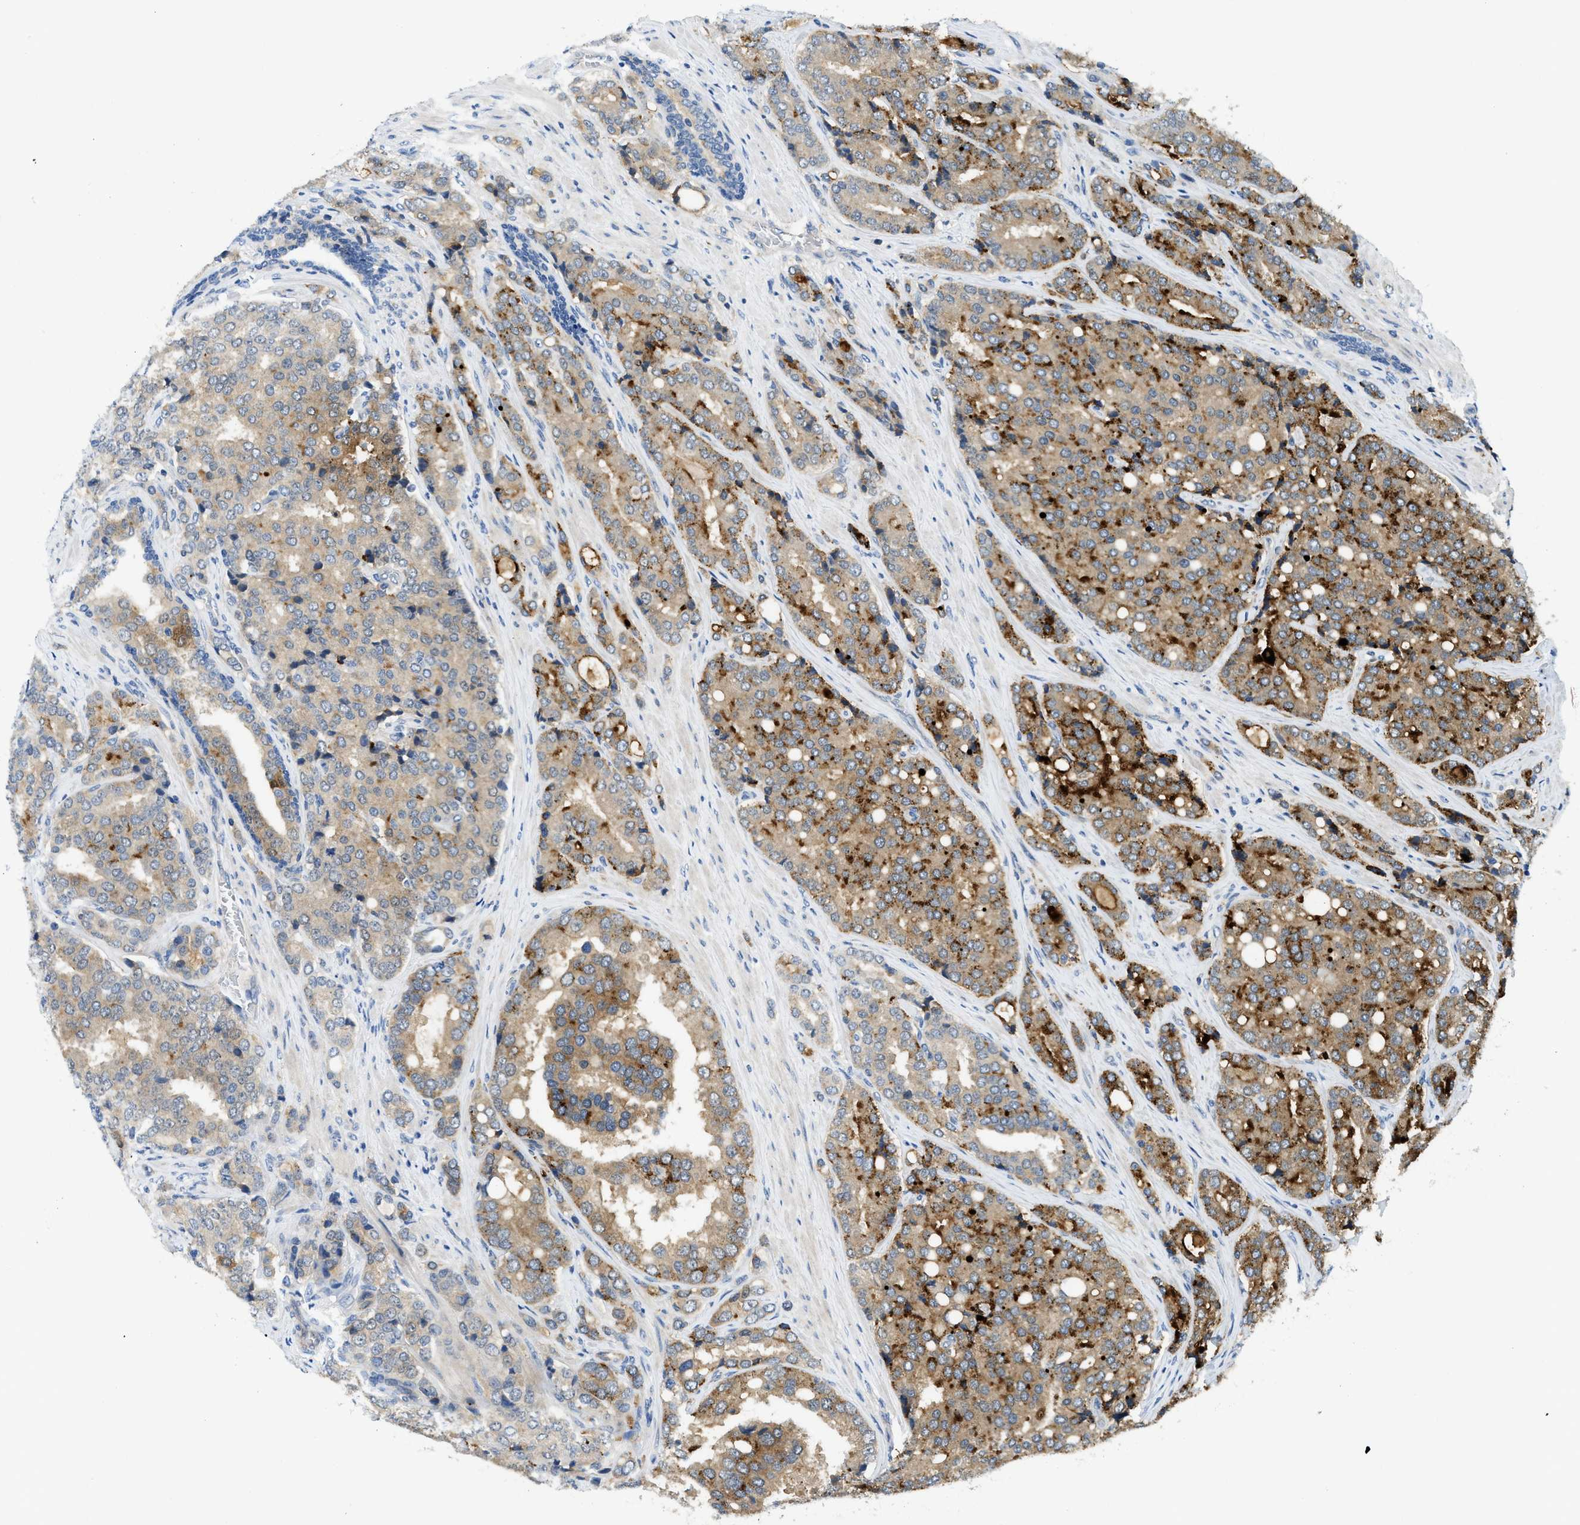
{"staining": {"intensity": "strong", "quantity": "25%-75%", "location": "cytoplasmic/membranous"}, "tissue": "prostate cancer", "cell_type": "Tumor cells", "image_type": "cancer", "snomed": [{"axis": "morphology", "description": "Adenocarcinoma, High grade"}, {"axis": "topography", "description": "Prostate"}], "caption": "High-grade adenocarcinoma (prostate) stained with a protein marker displays strong staining in tumor cells.", "gene": "RIPK2", "patient": {"sex": "male", "age": 50}}